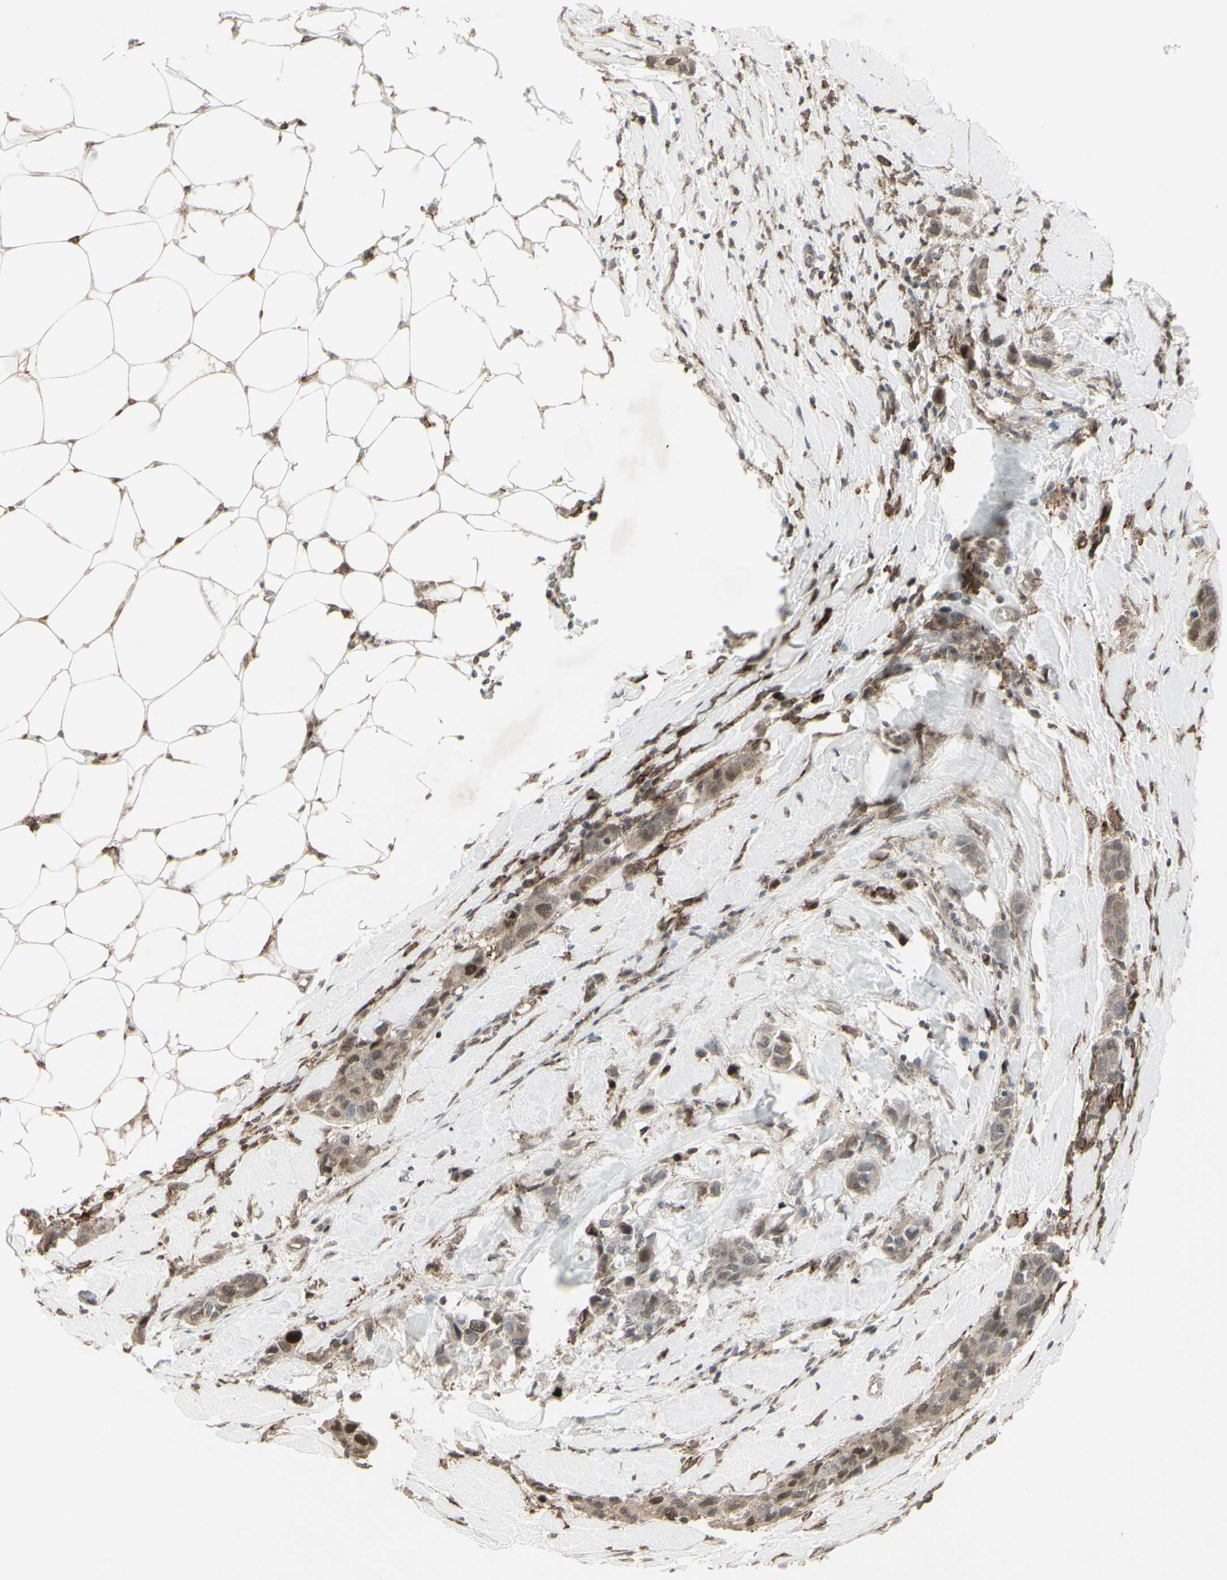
{"staining": {"intensity": "weak", "quantity": ">75%", "location": "cytoplasmic/membranous"}, "tissue": "breast cancer", "cell_type": "Tumor cells", "image_type": "cancer", "snomed": [{"axis": "morphology", "description": "Normal tissue, NOS"}, {"axis": "morphology", "description": "Duct carcinoma"}, {"axis": "topography", "description": "Breast"}], "caption": "Immunohistochemistry (IHC) staining of breast invasive ductal carcinoma, which displays low levels of weak cytoplasmic/membranous staining in about >75% of tumor cells indicating weak cytoplasmic/membranous protein positivity. The staining was performed using DAB (brown) for protein detection and nuclei were counterstained in hematoxylin (blue).", "gene": "CD33", "patient": {"sex": "female", "age": 50}}